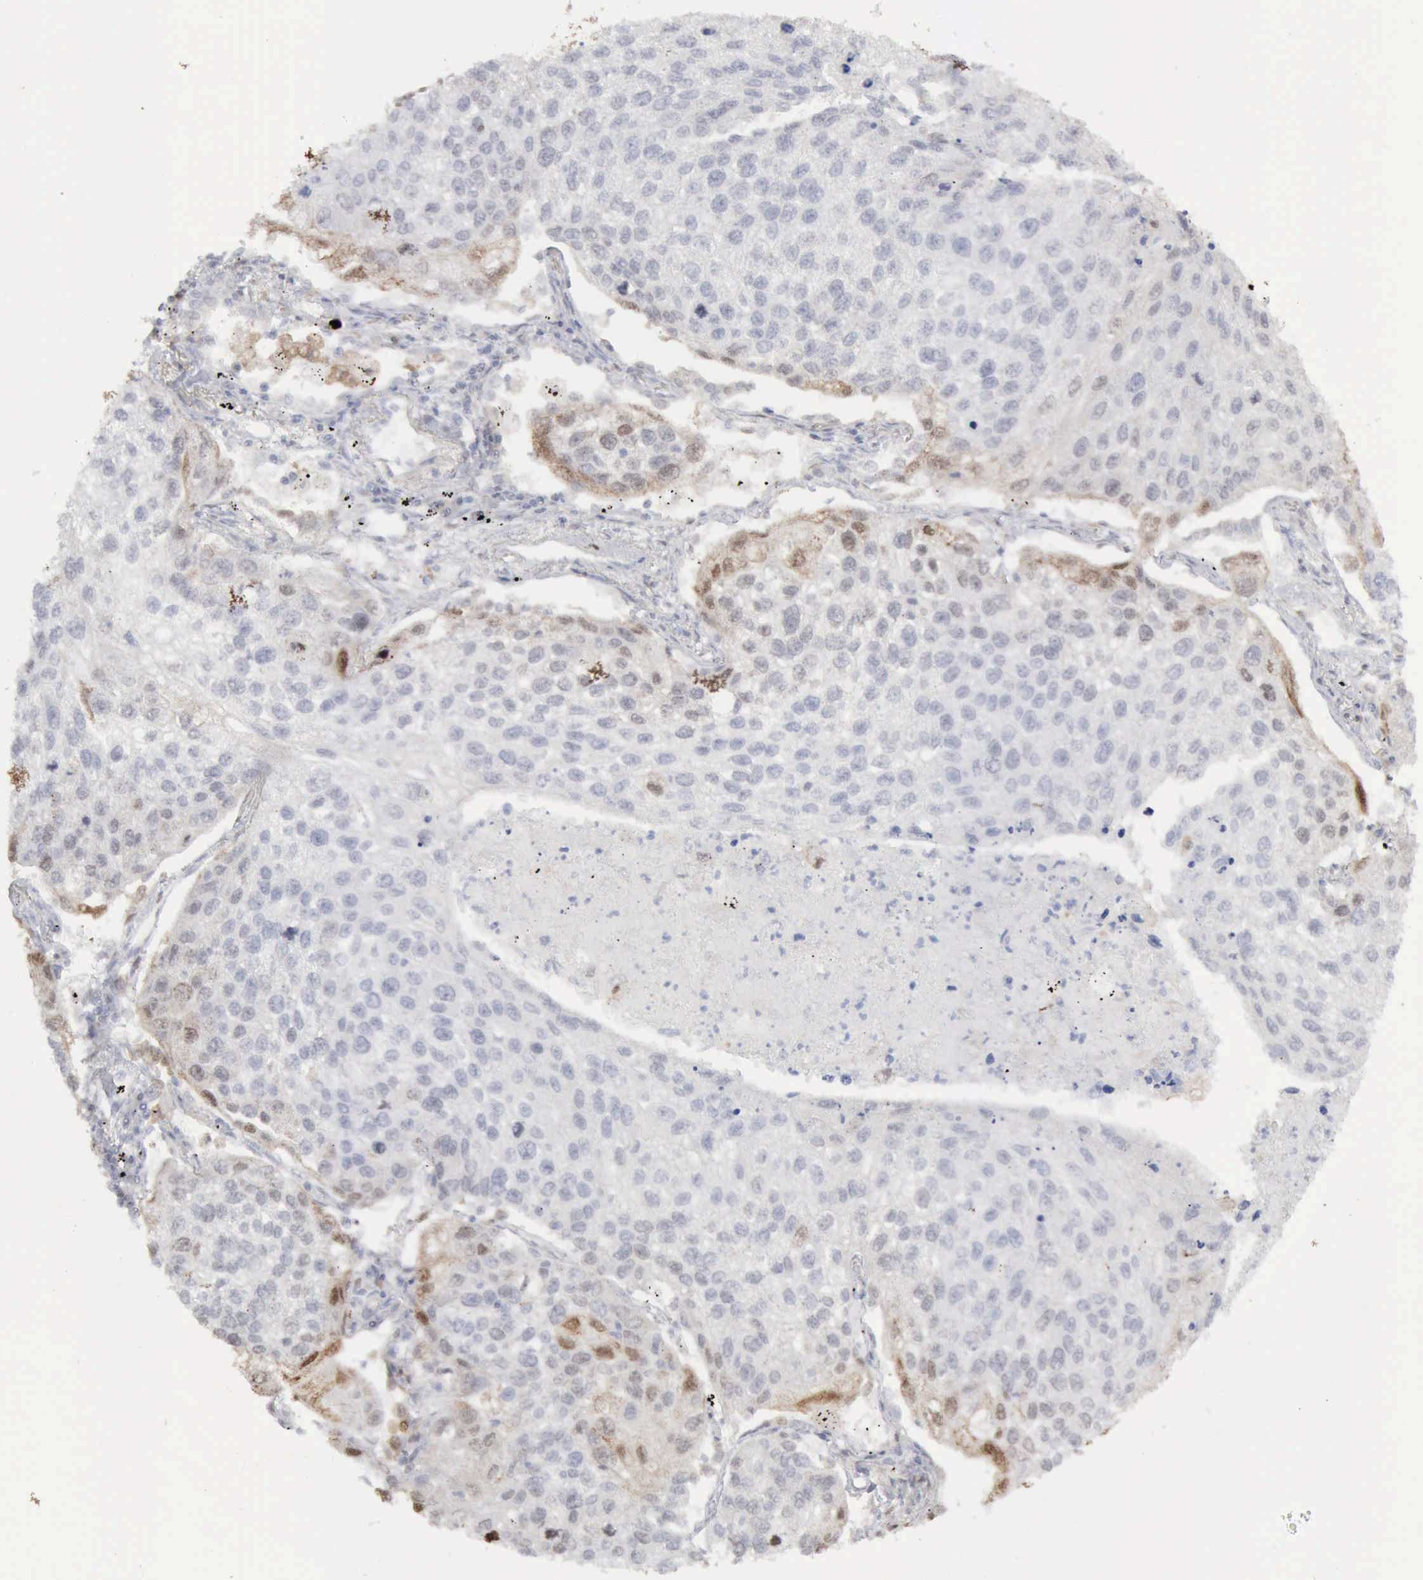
{"staining": {"intensity": "negative", "quantity": "none", "location": "none"}, "tissue": "lung cancer", "cell_type": "Tumor cells", "image_type": "cancer", "snomed": [{"axis": "morphology", "description": "Squamous cell carcinoma, NOS"}, {"axis": "topography", "description": "Lung"}], "caption": "Immunohistochemistry of human lung squamous cell carcinoma shows no positivity in tumor cells.", "gene": "STAT1", "patient": {"sex": "male", "age": 75}}